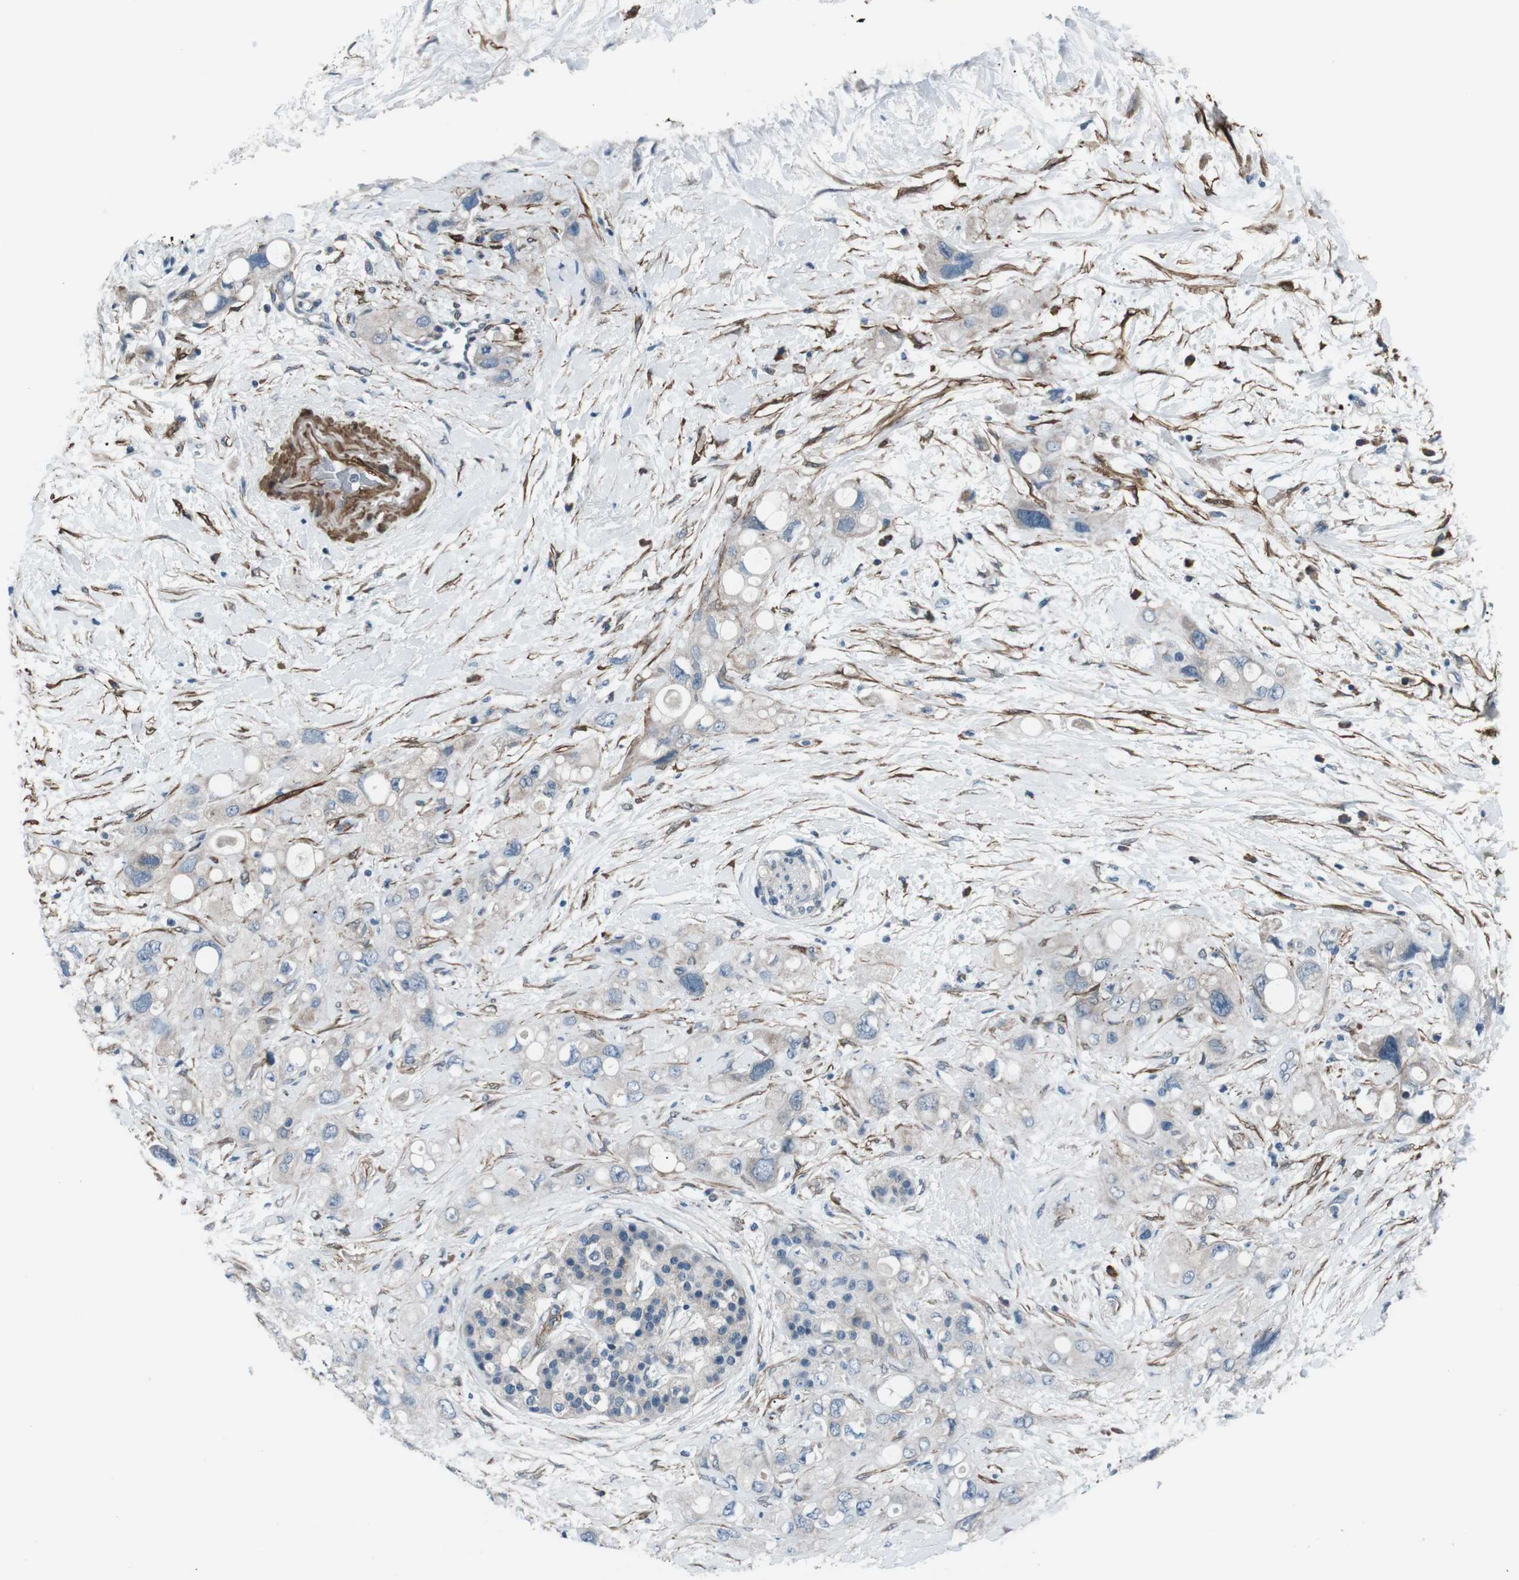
{"staining": {"intensity": "weak", "quantity": "25%-75%", "location": "cytoplasmic/membranous"}, "tissue": "pancreatic cancer", "cell_type": "Tumor cells", "image_type": "cancer", "snomed": [{"axis": "morphology", "description": "Adenocarcinoma, NOS"}, {"axis": "topography", "description": "Pancreas"}], "caption": "There is low levels of weak cytoplasmic/membranous positivity in tumor cells of pancreatic cancer (adenocarcinoma), as demonstrated by immunohistochemical staining (brown color).", "gene": "PDLIM5", "patient": {"sex": "female", "age": 56}}